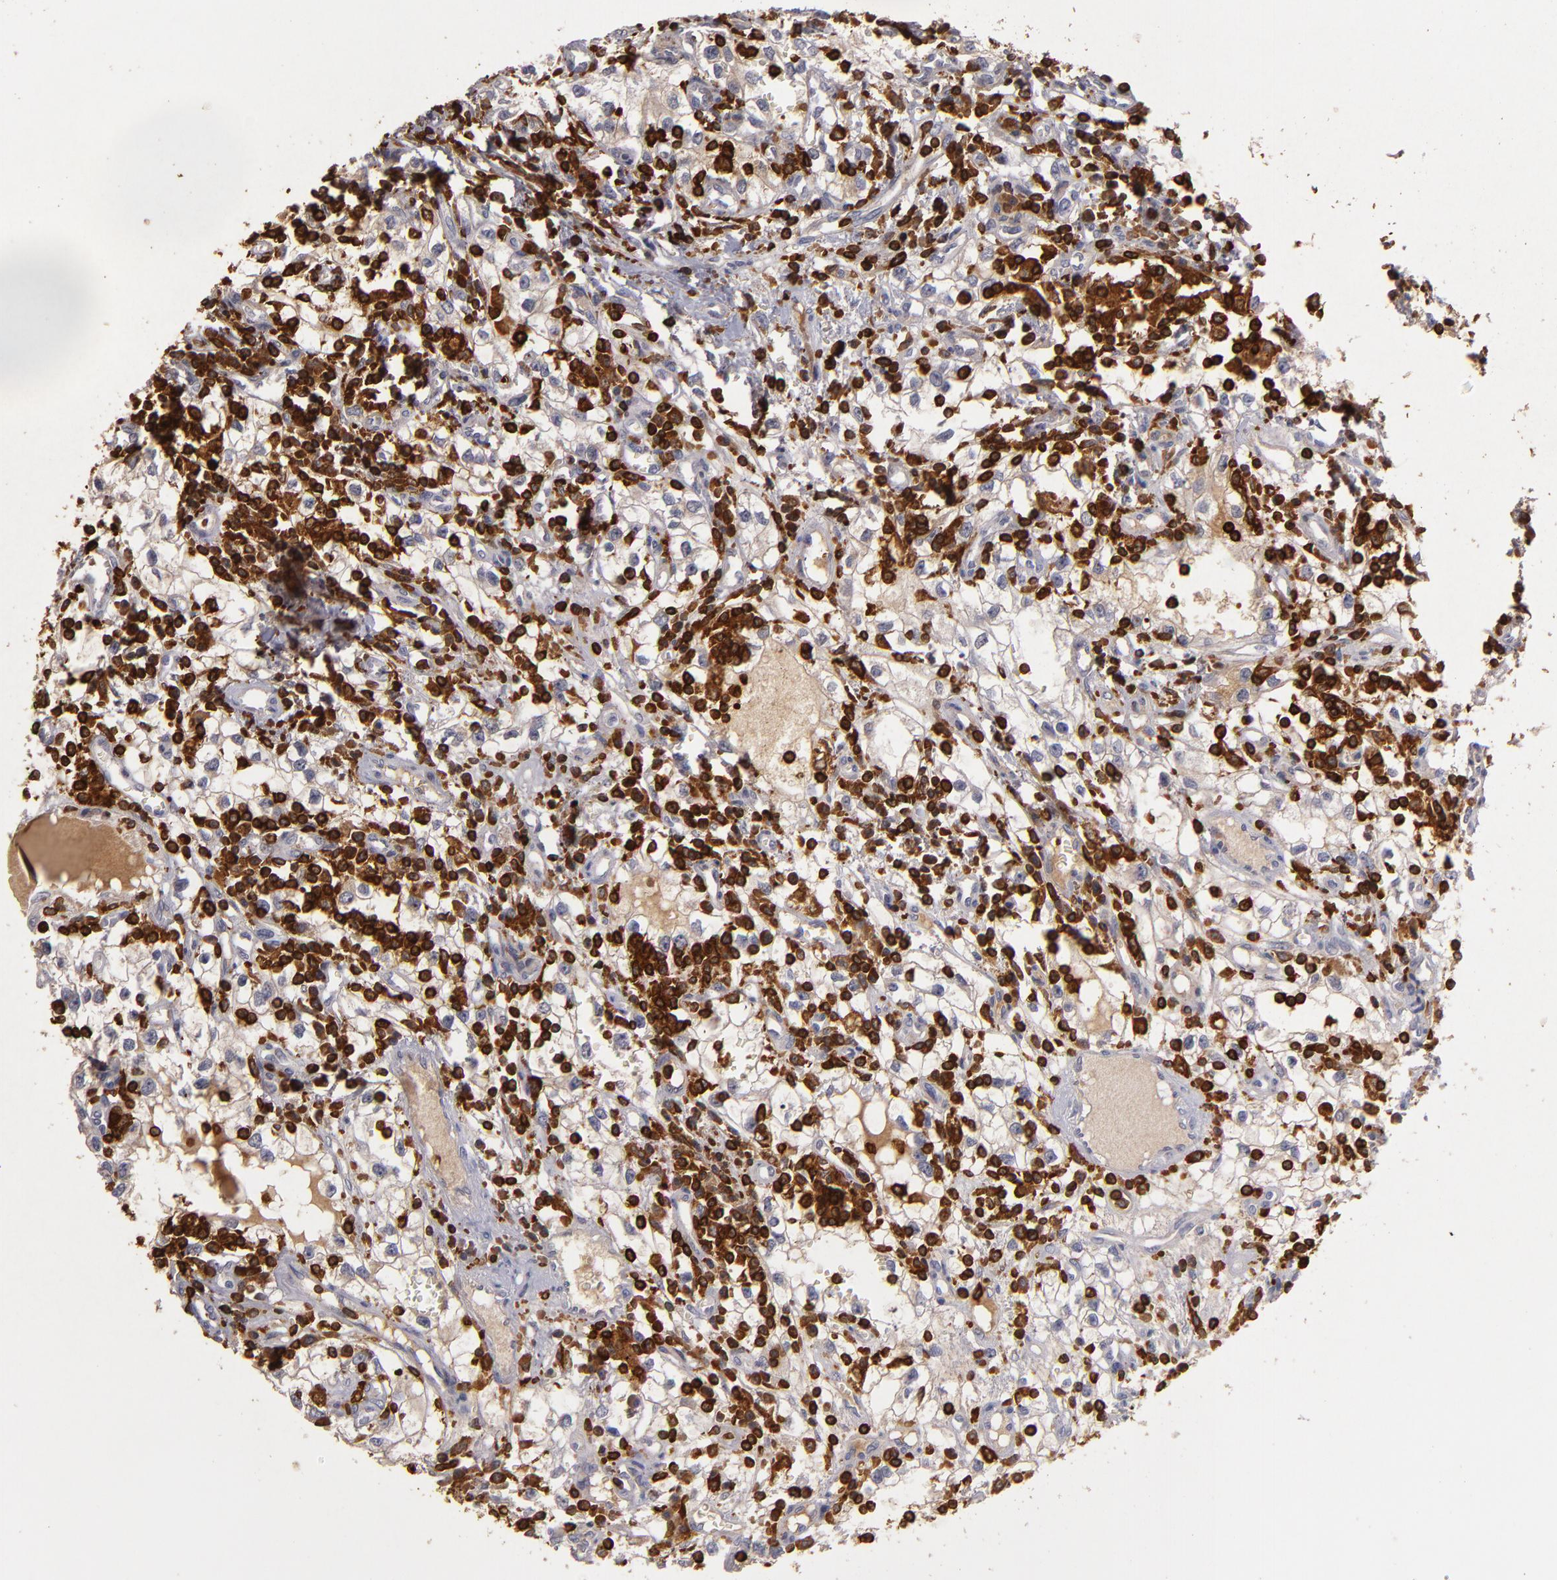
{"staining": {"intensity": "negative", "quantity": "none", "location": "none"}, "tissue": "renal cancer", "cell_type": "Tumor cells", "image_type": "cancer", "snomed": [{"axis": "morphology", "description": "Adenocarcinoma, NOS"}, {"axis": "topography", "description": "Kidney"}], "caption": "Tumor cells are negative for brown protein staining in renal cancer.", "gene": "WAS", "patient": {"sex": "male", "age": 82}}